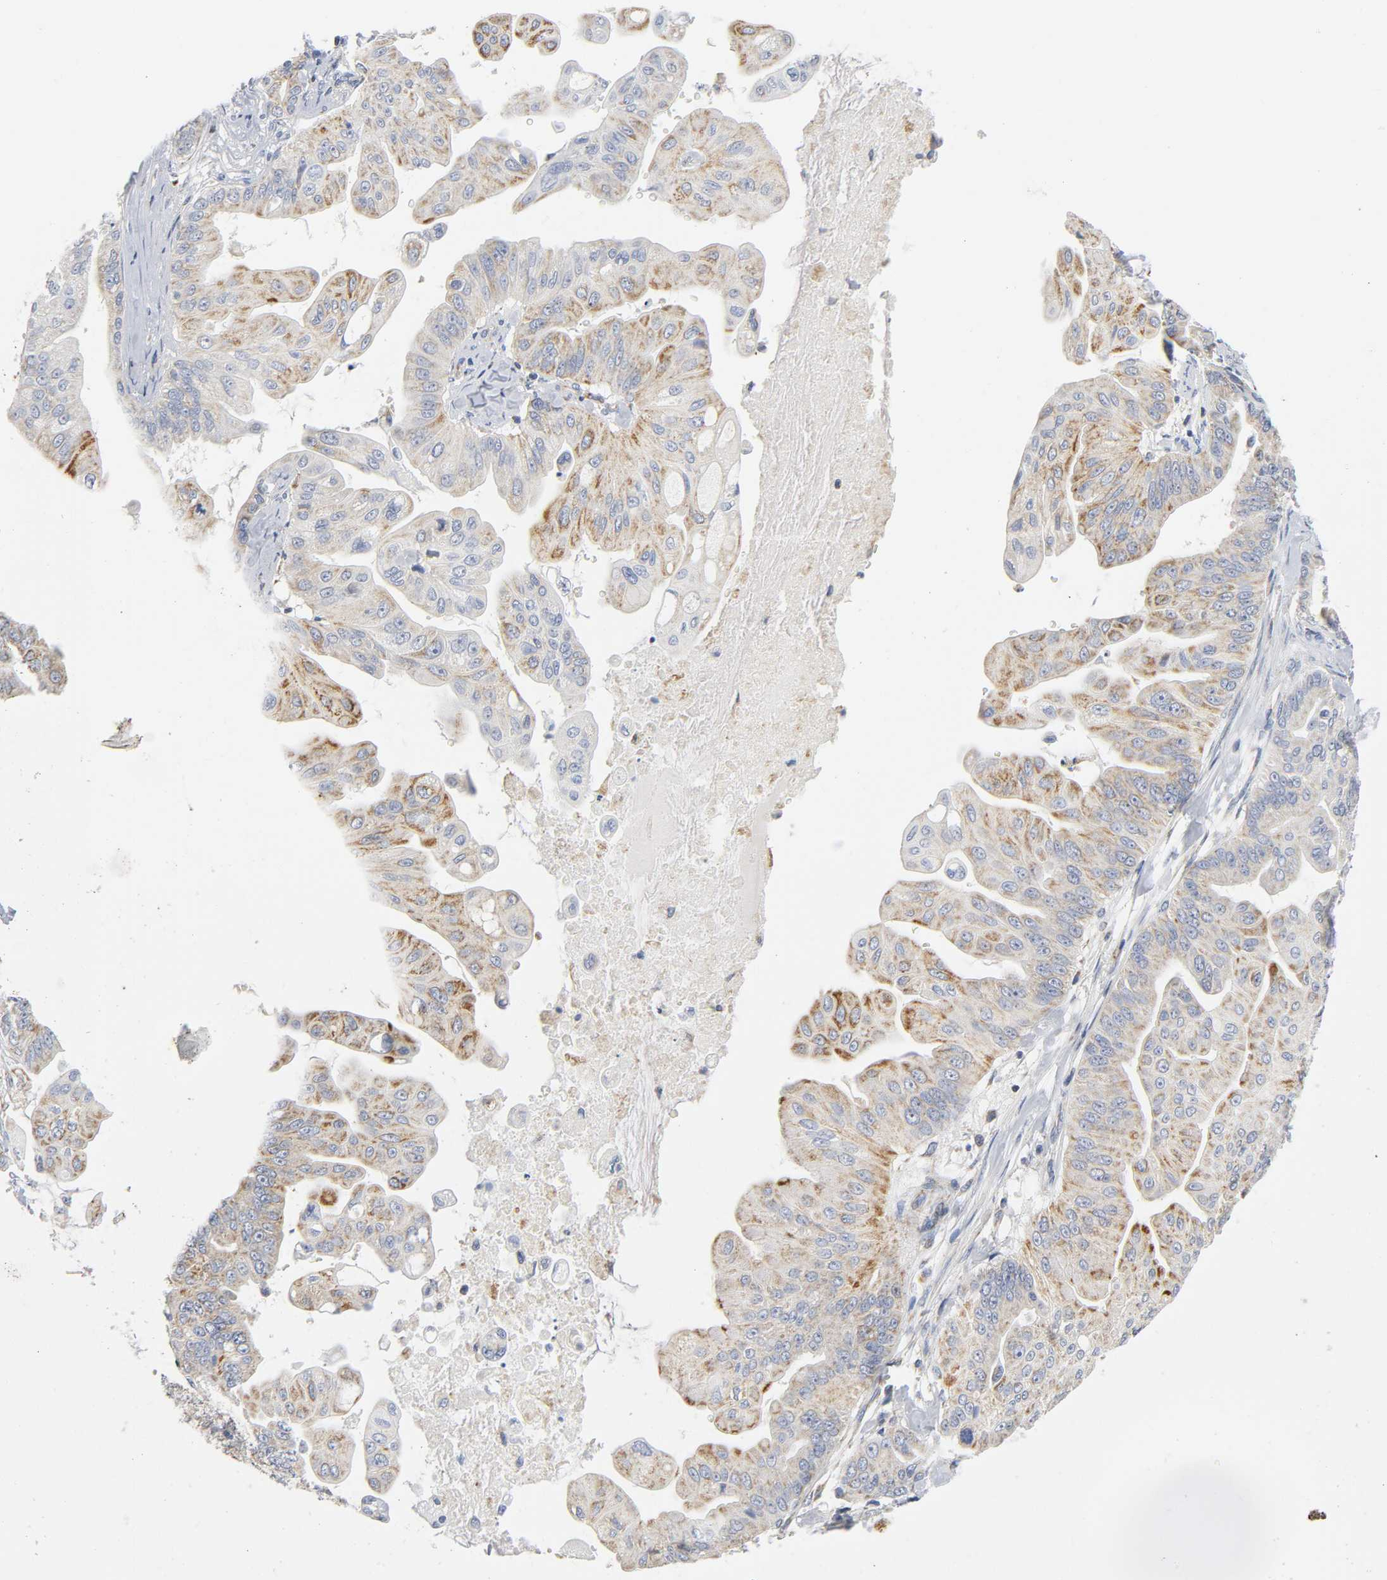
{"staining": {"intensity": "moderate", "quantity": "25%-75%", "location": "cytoplasmic/membranous"}, "tissue": "pancreatic cancer", "cell_type": "Tumor cells", "image_type": "cancer", "snomed": [{"axis": "morphology", "description": "Adenocarcinoma, NOS"}, {"axis": "topography", "description": "Pancreas"}], "caption": "High-magnification brightfield microscopy of pancreatic cancer (adenocarcinoma) stained with DAB (3,3'-diaminobenzidine) (brown) and counterstained with hematoxylin (blue). tumor cells exhibit moderate cytoplasmic/membranous positivity is identified in about25%-75% of cells. The staining was performed using DAB, with brown indicating positive protein expression. Nuclei are stained blue with hematoxylin.", "gene": "BAK1", "patient": {"sex": "female", "age": 59}}